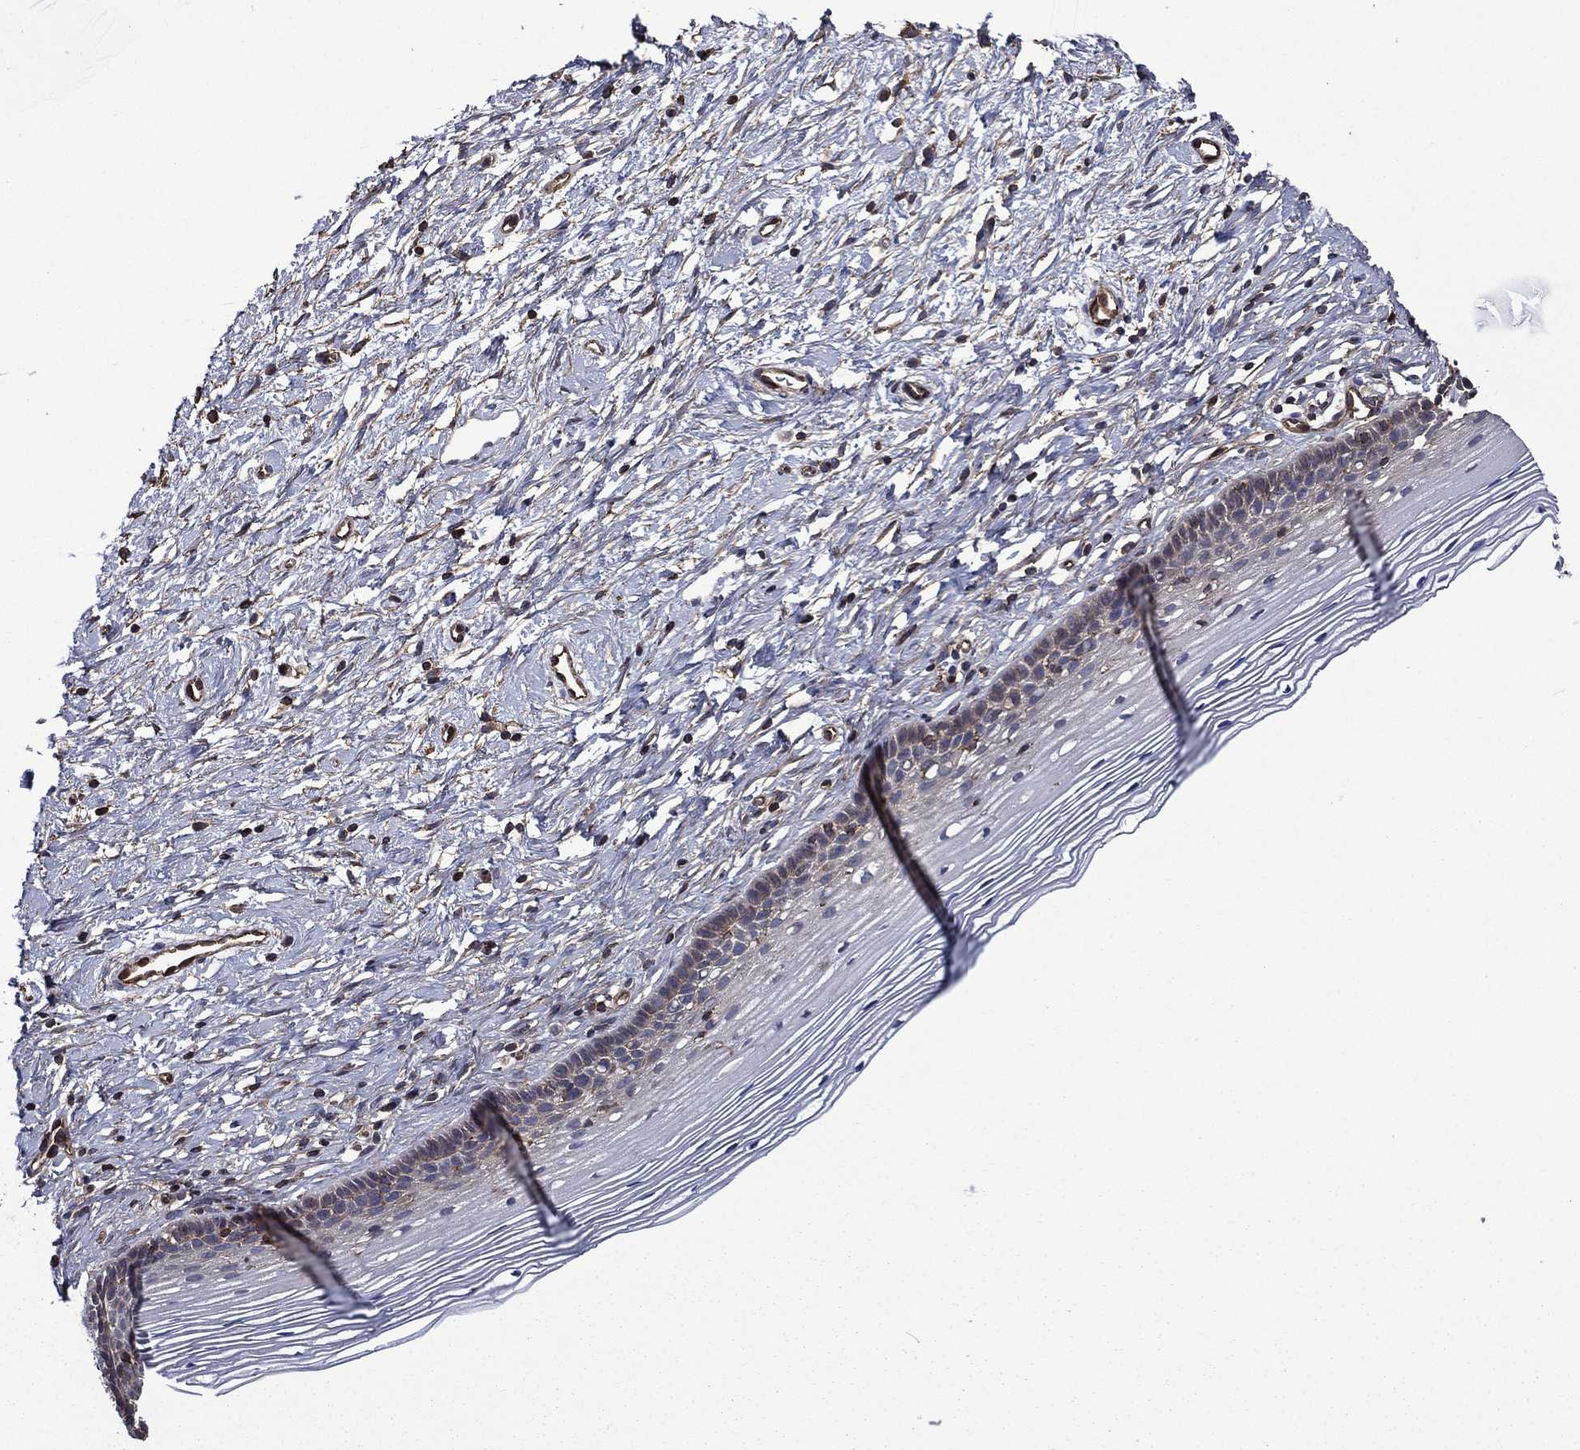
{"staining": {"intensity": "negative", "quantity": "none", "location": "none"}, "tissue": "cervix", "cell_type": "Glandular cells", "image_type": "normal", "snomed": [{"axis": "morphology", "description": "Normal tissue, NOS"}, {"axis": "topography", "description": "Cervix"}], "caption": "An image of cervix stained for a protein demonstrates no brown staining in glandular cells.", "gene": "PLPP3", "patient": {"sex": "female", "age": 39}}